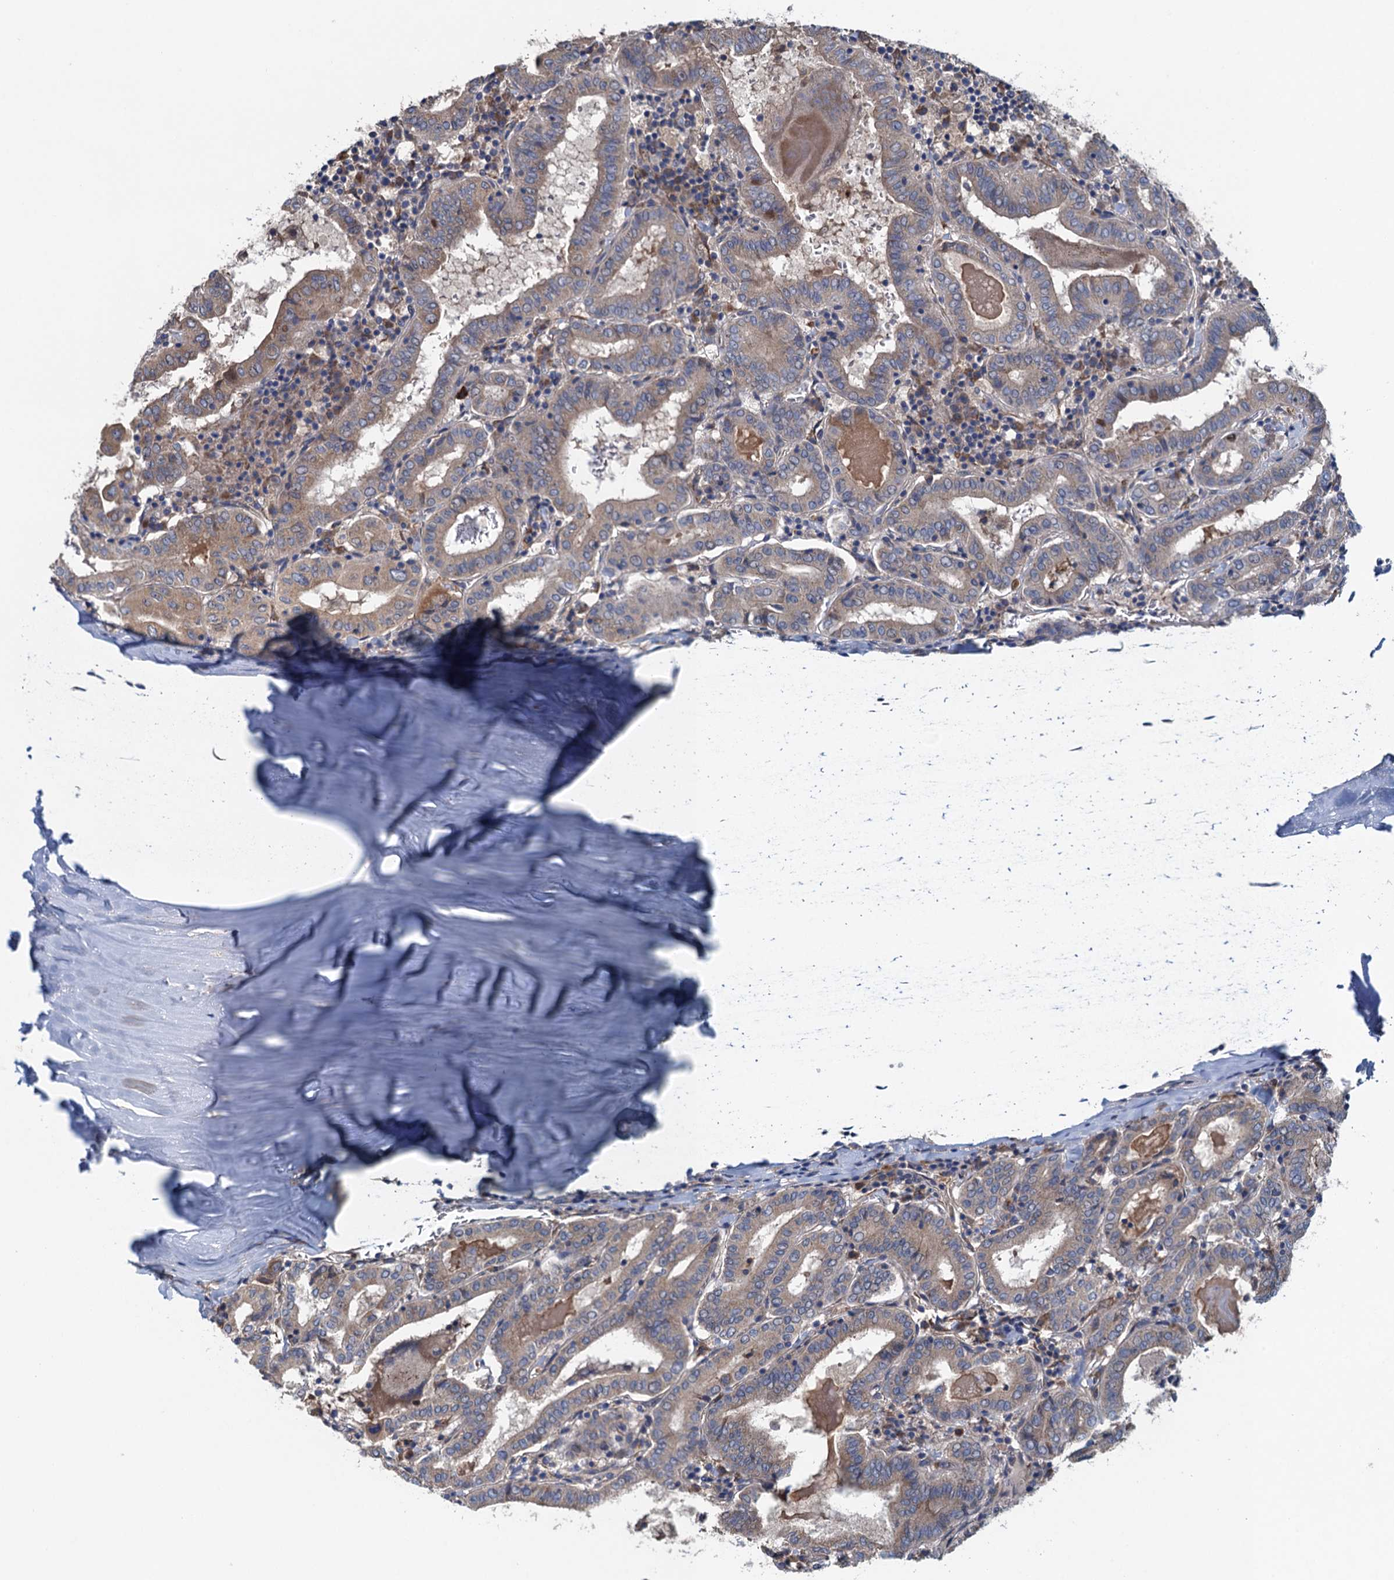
{"staining": {"intensity": "weak", "quantity": "25%-75%", "location": "cytoplasmic/membranous"}, "tissue": "thyroid cancer", "cell_type": "Tumor cells", "image_type": "cancer", "snomed": [{"axis": "morphology", "description": "Papillary adenocarcinoma, NOS"}, {"axis": "topography", "description": "Thyroid gland"}], "caption": "A photomicrograph showing weak cytoplasmic/membranous positivity in approximately 25%-75% of tumor cells in thyroid cancer (papillary adenocarcinoma), as visualized by brown immunohistochemical staining.", "gene": "ADCY9", "patient": {"sex": "female", "age": 72}}